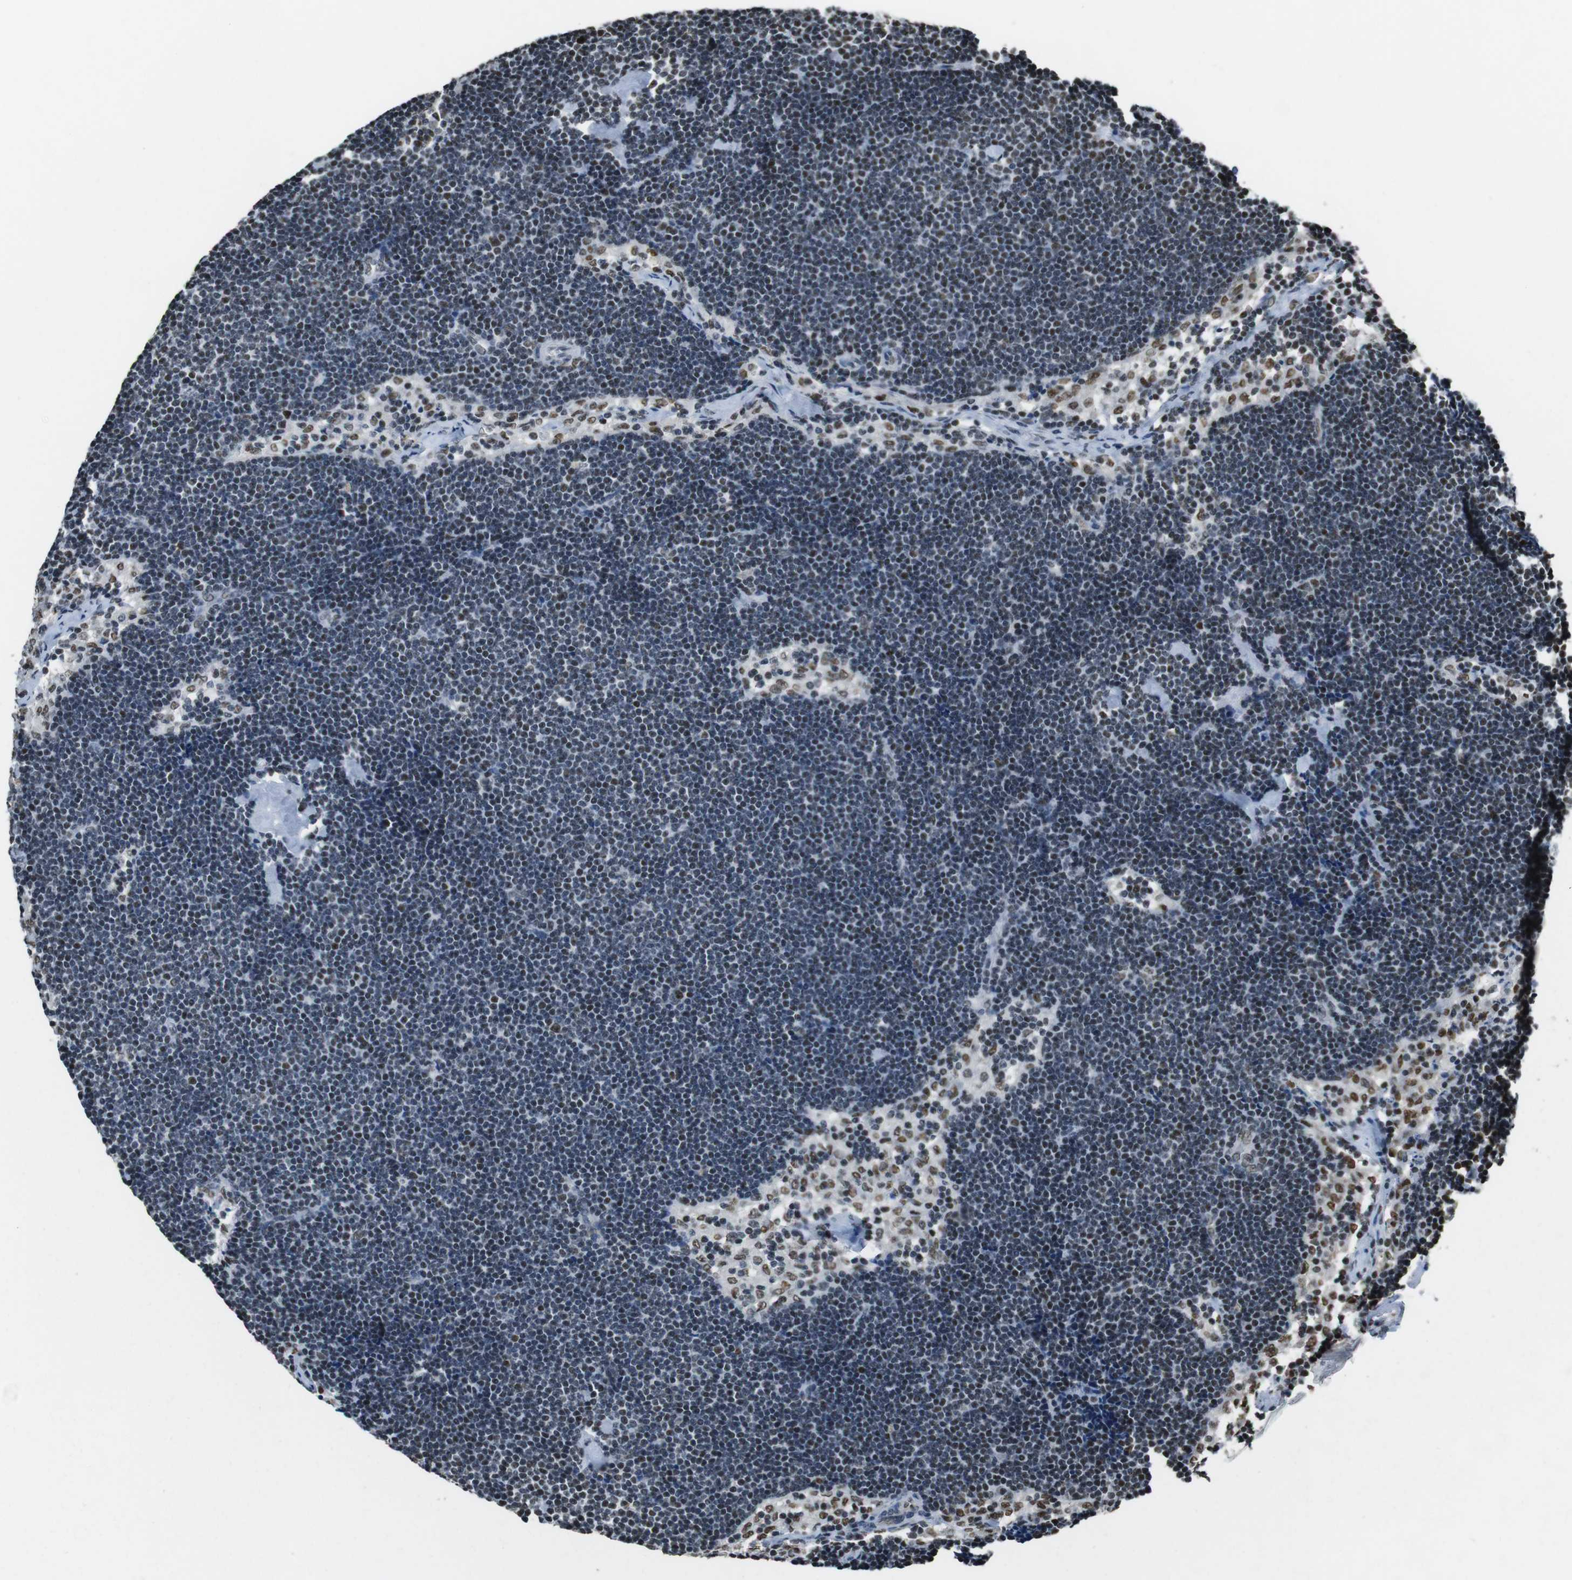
{"staining": {"intensity": "moderate", "quantity": "25%-75%", "location": "nuclear"}, "tissue": "lymph node", "cell_type": "Germinal center cells", "image_type": "normal", "snomed": [{"axis": "morphology", "description": "Normal tissue, NOS"}, {"axis": "topography", "description": "Lymph node"}], "caption": "Immunohistochemical staining of normal lymph node displays moderate nuclear protein expression in approximately 25%-75% of germinal center cells.", "gene": "CSNK2B", "patient": {"sex": "male", "age": 63}}